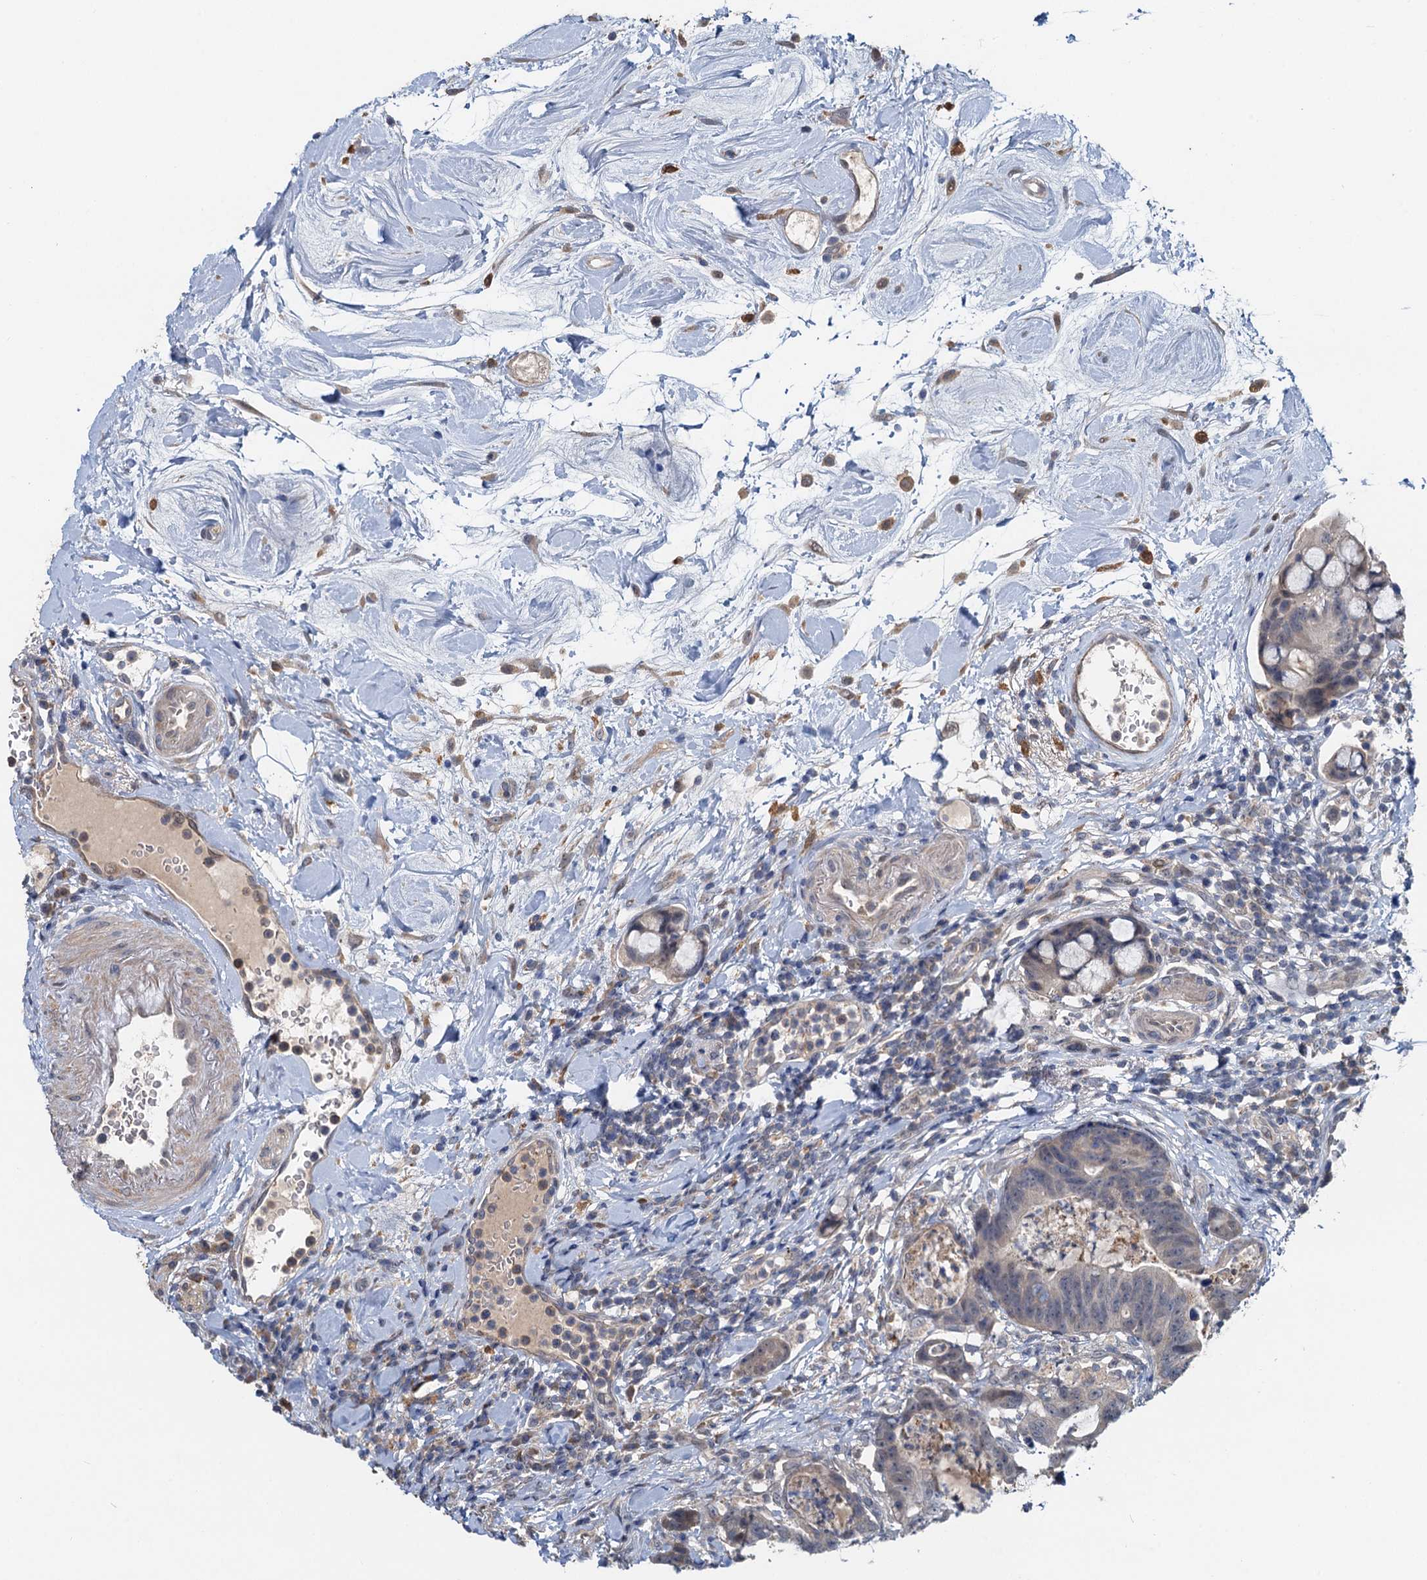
{"staining": {"intensity": "negative", "quantity": "none", "location": "none"}, "tissue": "colorectal cancer", "cell_type": "Tumor cells", "image_type": "cancer", "snomed": [{"axis": "morphology", "description": "Adenocarcinoma, NOS"}, {"axis": "topography", "description": "Colon"}], "caption": "Human colorectal cancer stained for a protein using IHC displays no expression in tumor cells.", "gene": "ZNF606", "patient": {"sex": "female", "age": 82}}